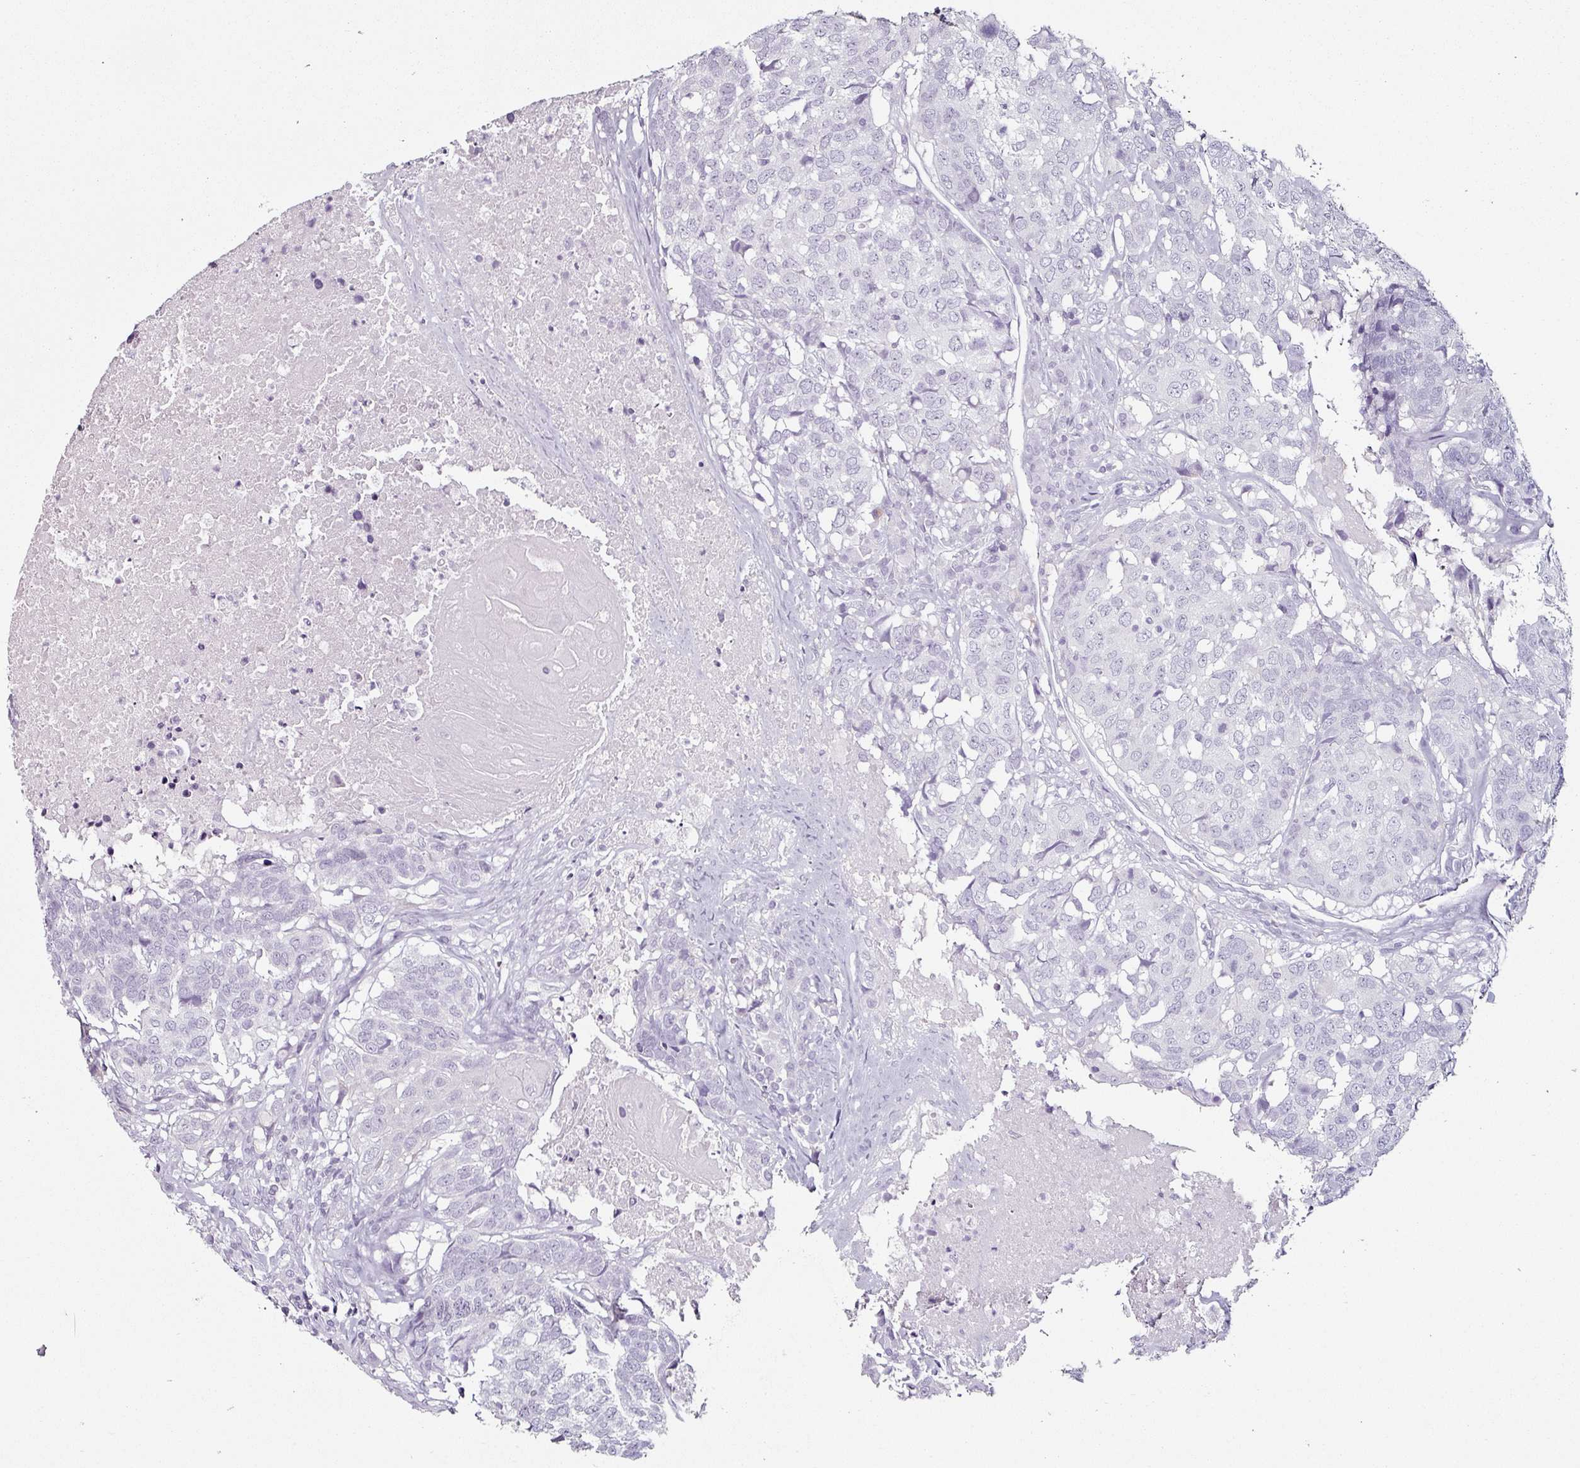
{"staining": {"intensity": "negative", "quantity": "none", "location": "none"}, "tissue": "head and neck cancer", "cell_type": "Tumor cells", "image_type": "cancer", "snomed": [{"axis": "morphology", "description": "Squamous cell carcinoma, NOS"}, {"axis": "topography", "description": "Head-Neck"}], "caption": "A photomicrograph of human head and neck squamous cell carcinoma is negative for staining in tumor cells.", "gene": "CAP2", "patient": {"sex": "male", "age": 66}}